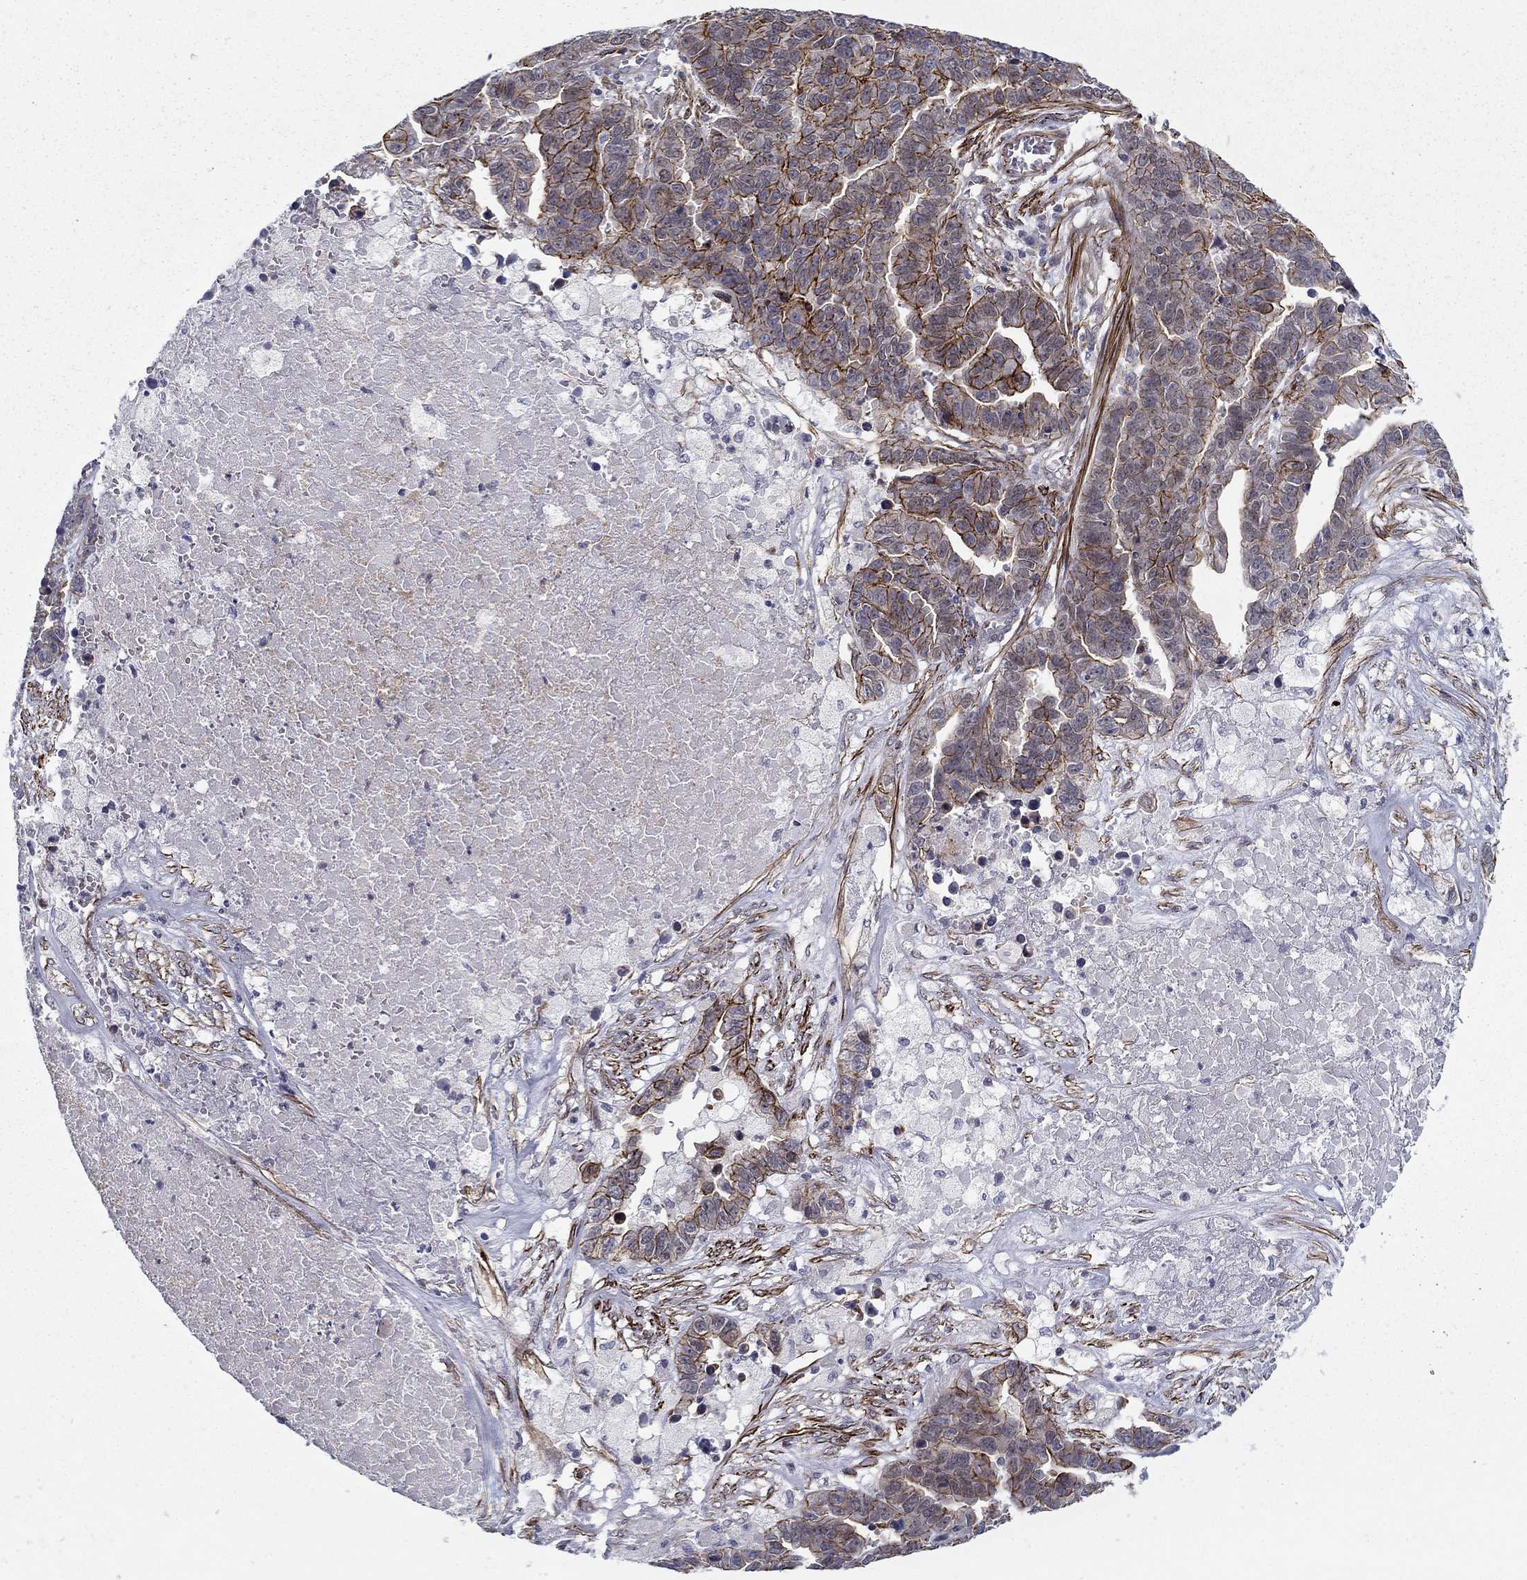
{"staining": {"intensity": "strong", "quantity": "25%-75%", "location": "cytoplasmic/membranous"}, "tissue": "ovarian cancer", "cell_type": "Tumor cells", "image_type": "cancer", "snomed": [{"axis": "morphology", "description": "Cystadenocarcinoma, serous, NOS"}, {"axis": "topography", "description": "Ovary"}], "caption": "A brown stain highlights strong cytoplasmic/membranous staining of a protein in ovarian cancer tumor cells.", "gene": "KRBA1", "patient": {"sex": "female", "age": 87}}